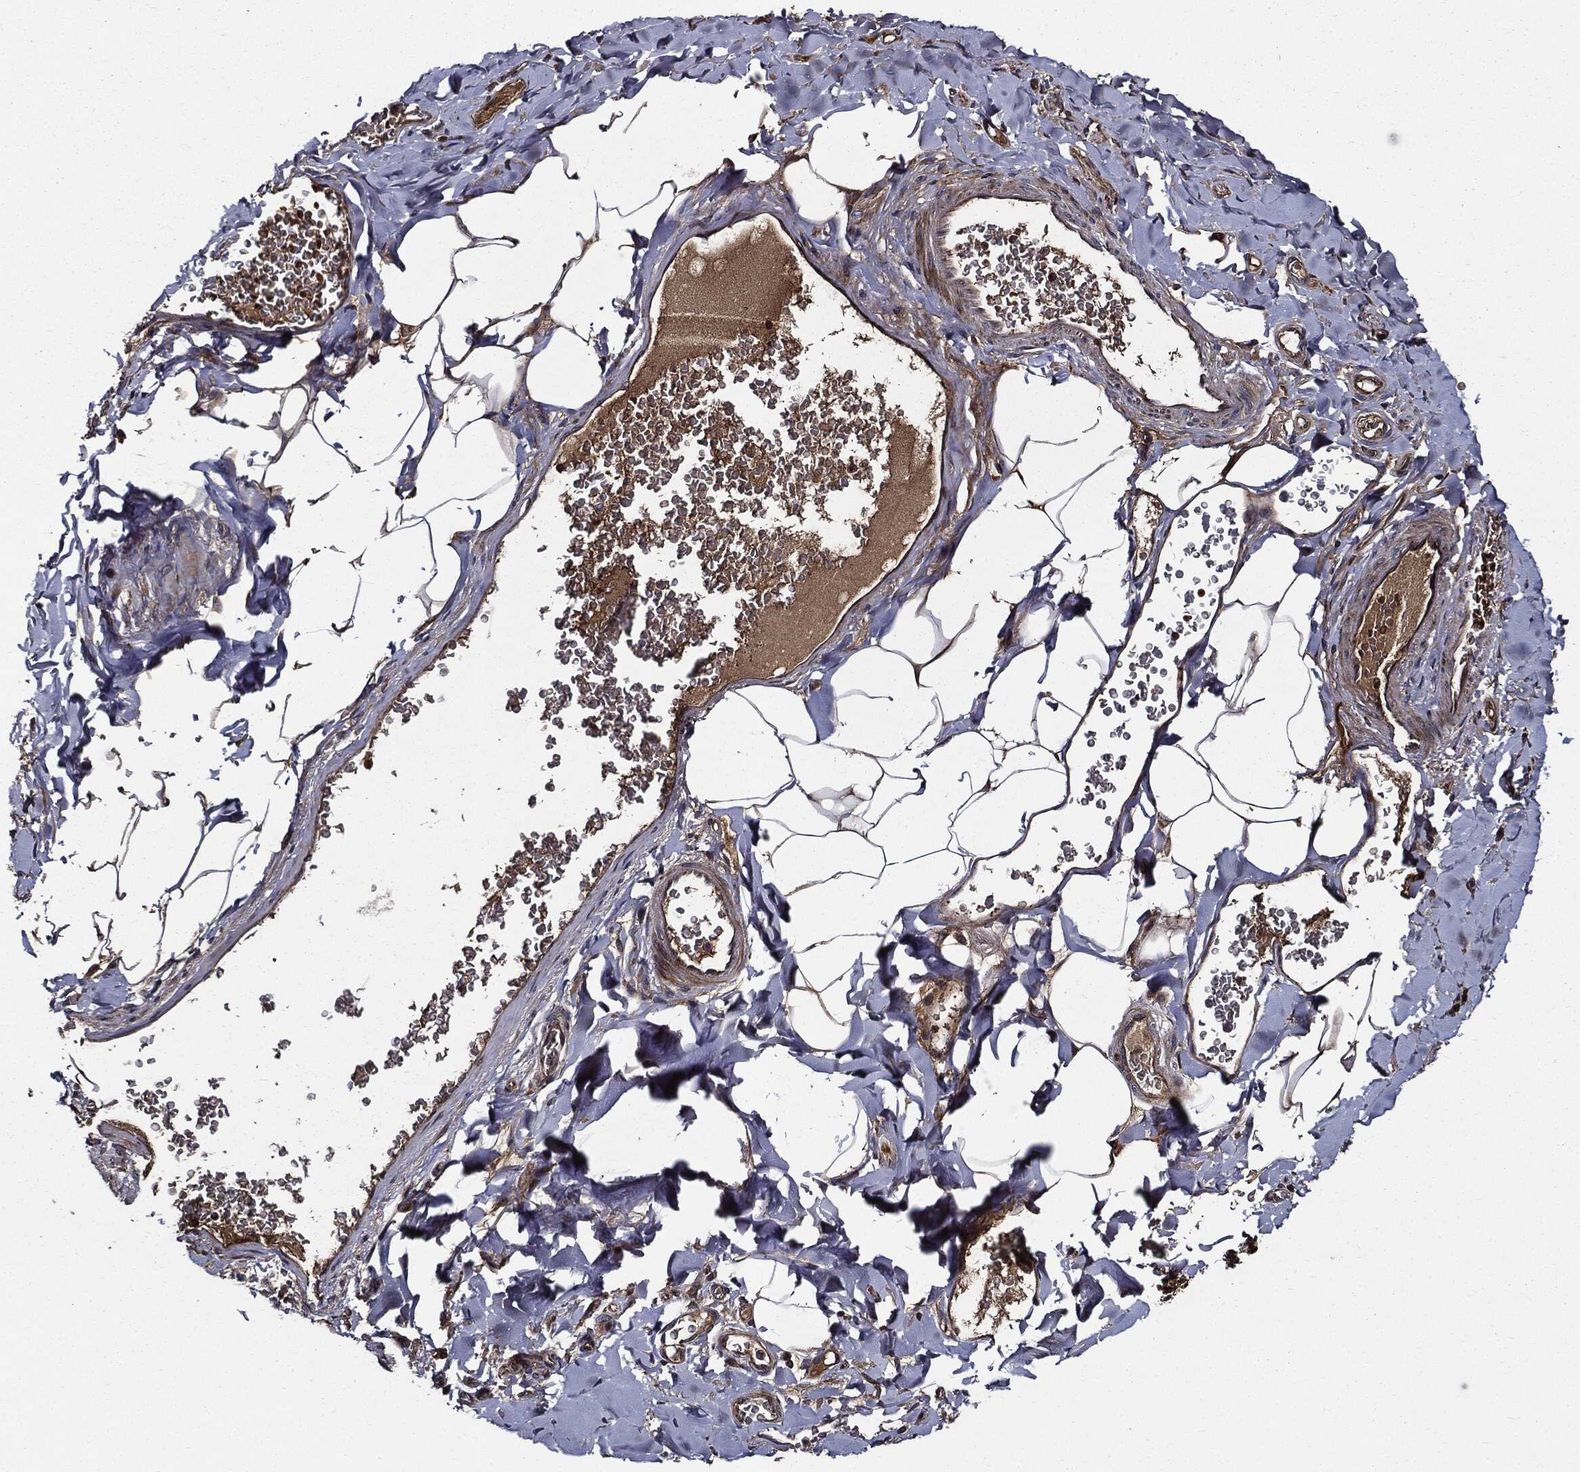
{"staining": {"intensity": "moderate", "quantity": "25%-75%", "location": "cytoplasmic/membranous"}, "tissue": "adipose tissue", "cell_type": "Adipocytes", "image_type": "normal", "snomed": [{"axis": "morphology", "description": "Normal tissue, NOS"}, {"axis": "topography", "description": "Smooth muscle"}, {"axis": "topography", "description": "Duodenum"}, {"axis": "topography", "description": "Peripheral nerve tissue"}], "caption": "A brown stain shows moderate cytoplasmic/membranous expression of a protein in adipocytes of normal human adipose tissue.", "gene": "HTT", "patient": {"sex": "female", "age": 61}}